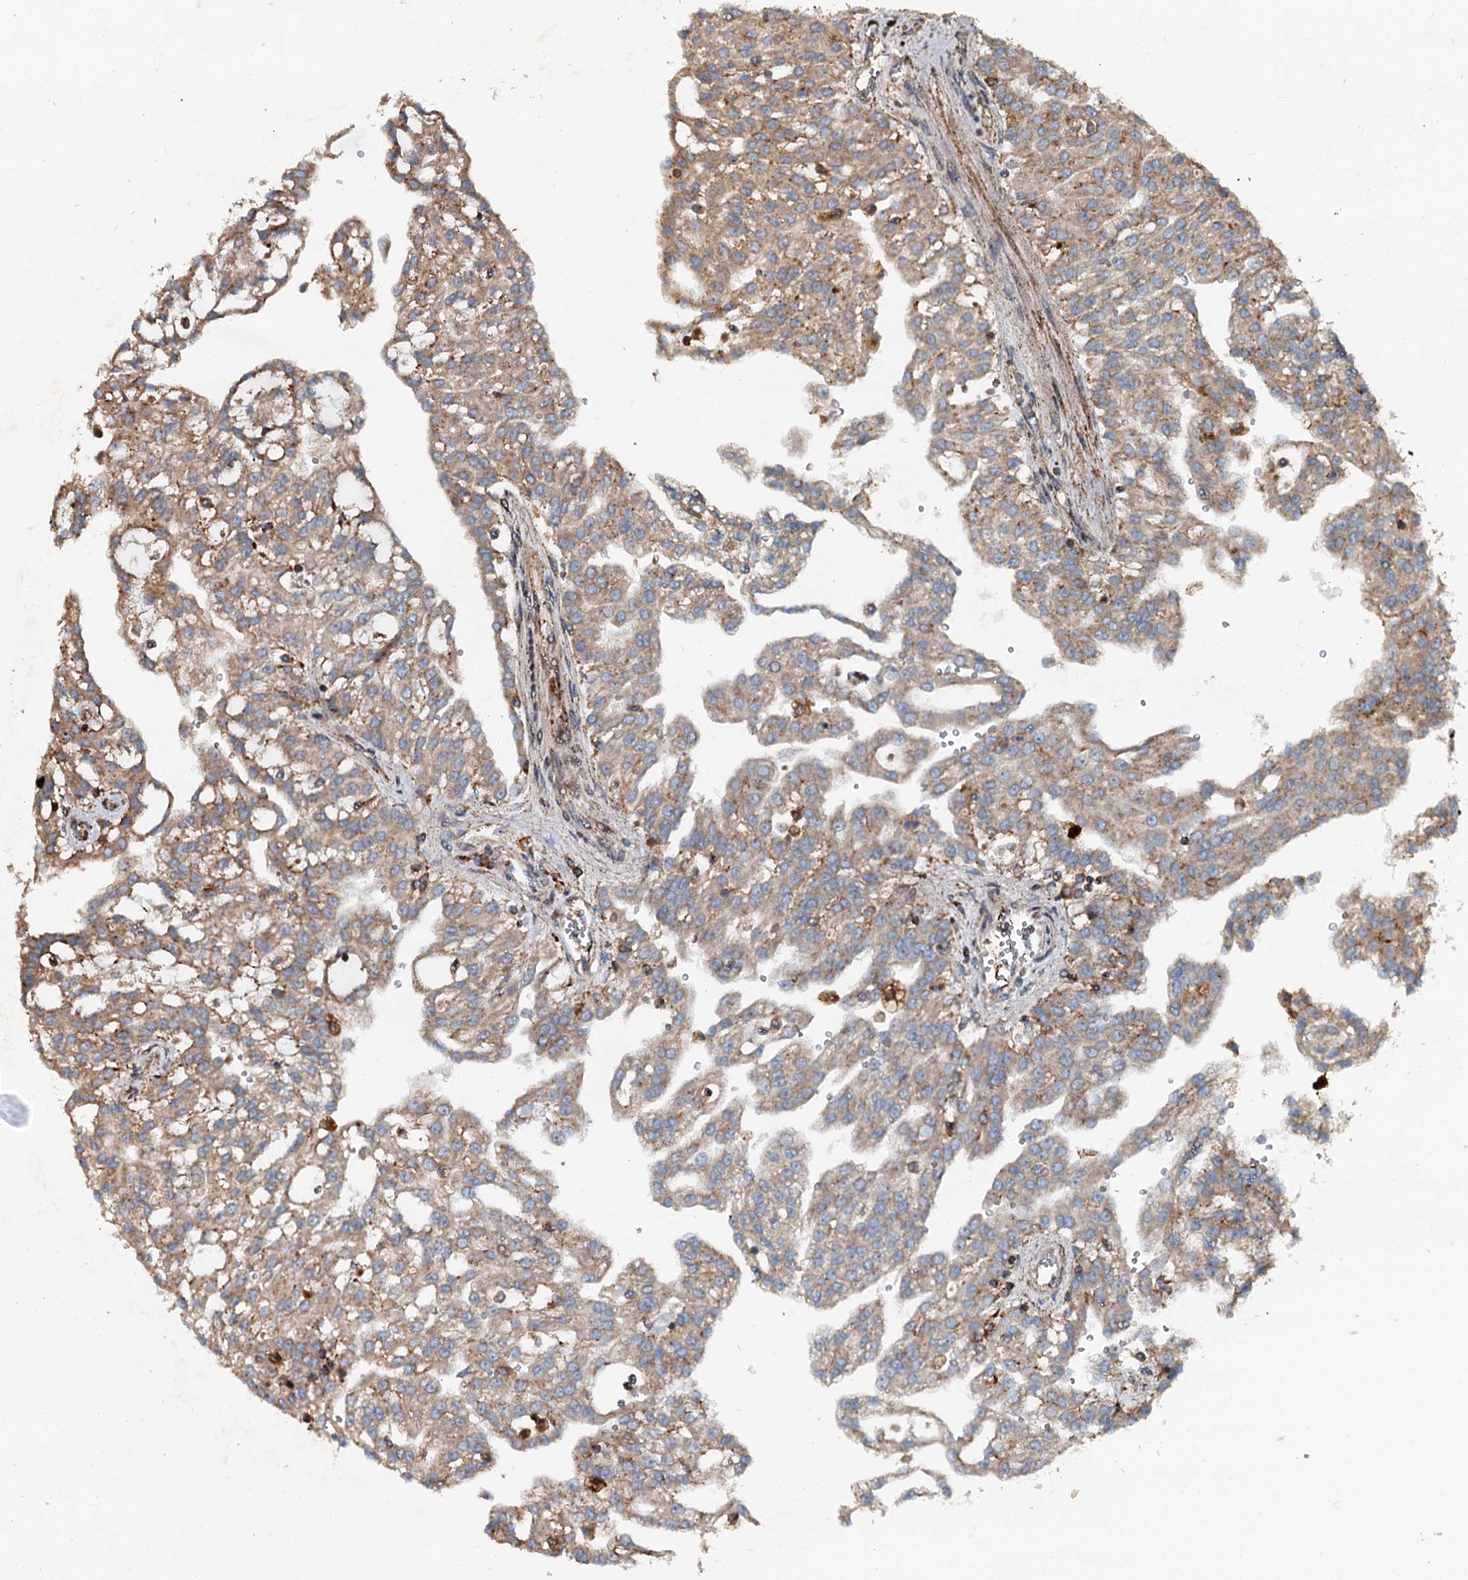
{"staining": {"intensity": "weak", "quantity": ">75%", "location": "cytoplasmic/membranous"}, "tissue": "renal cancer", "cell_type": "Tumor cells", "image_type": "cancer", "snomed": [{"axis": "morphology", "description": "Adenocarcinoma, NOS"}, {"axis": "topography", "description": "Kidney"}], "caption": "High-power microscopy captured an immunohistochemistry photomicrograph of adenocarcinoma (renal), revealing weak cytoplasmic/membranous positivity in about >75% of tumor cells.", "gene": "WDR73", "patient": {"sex": "male", "age": 63}}